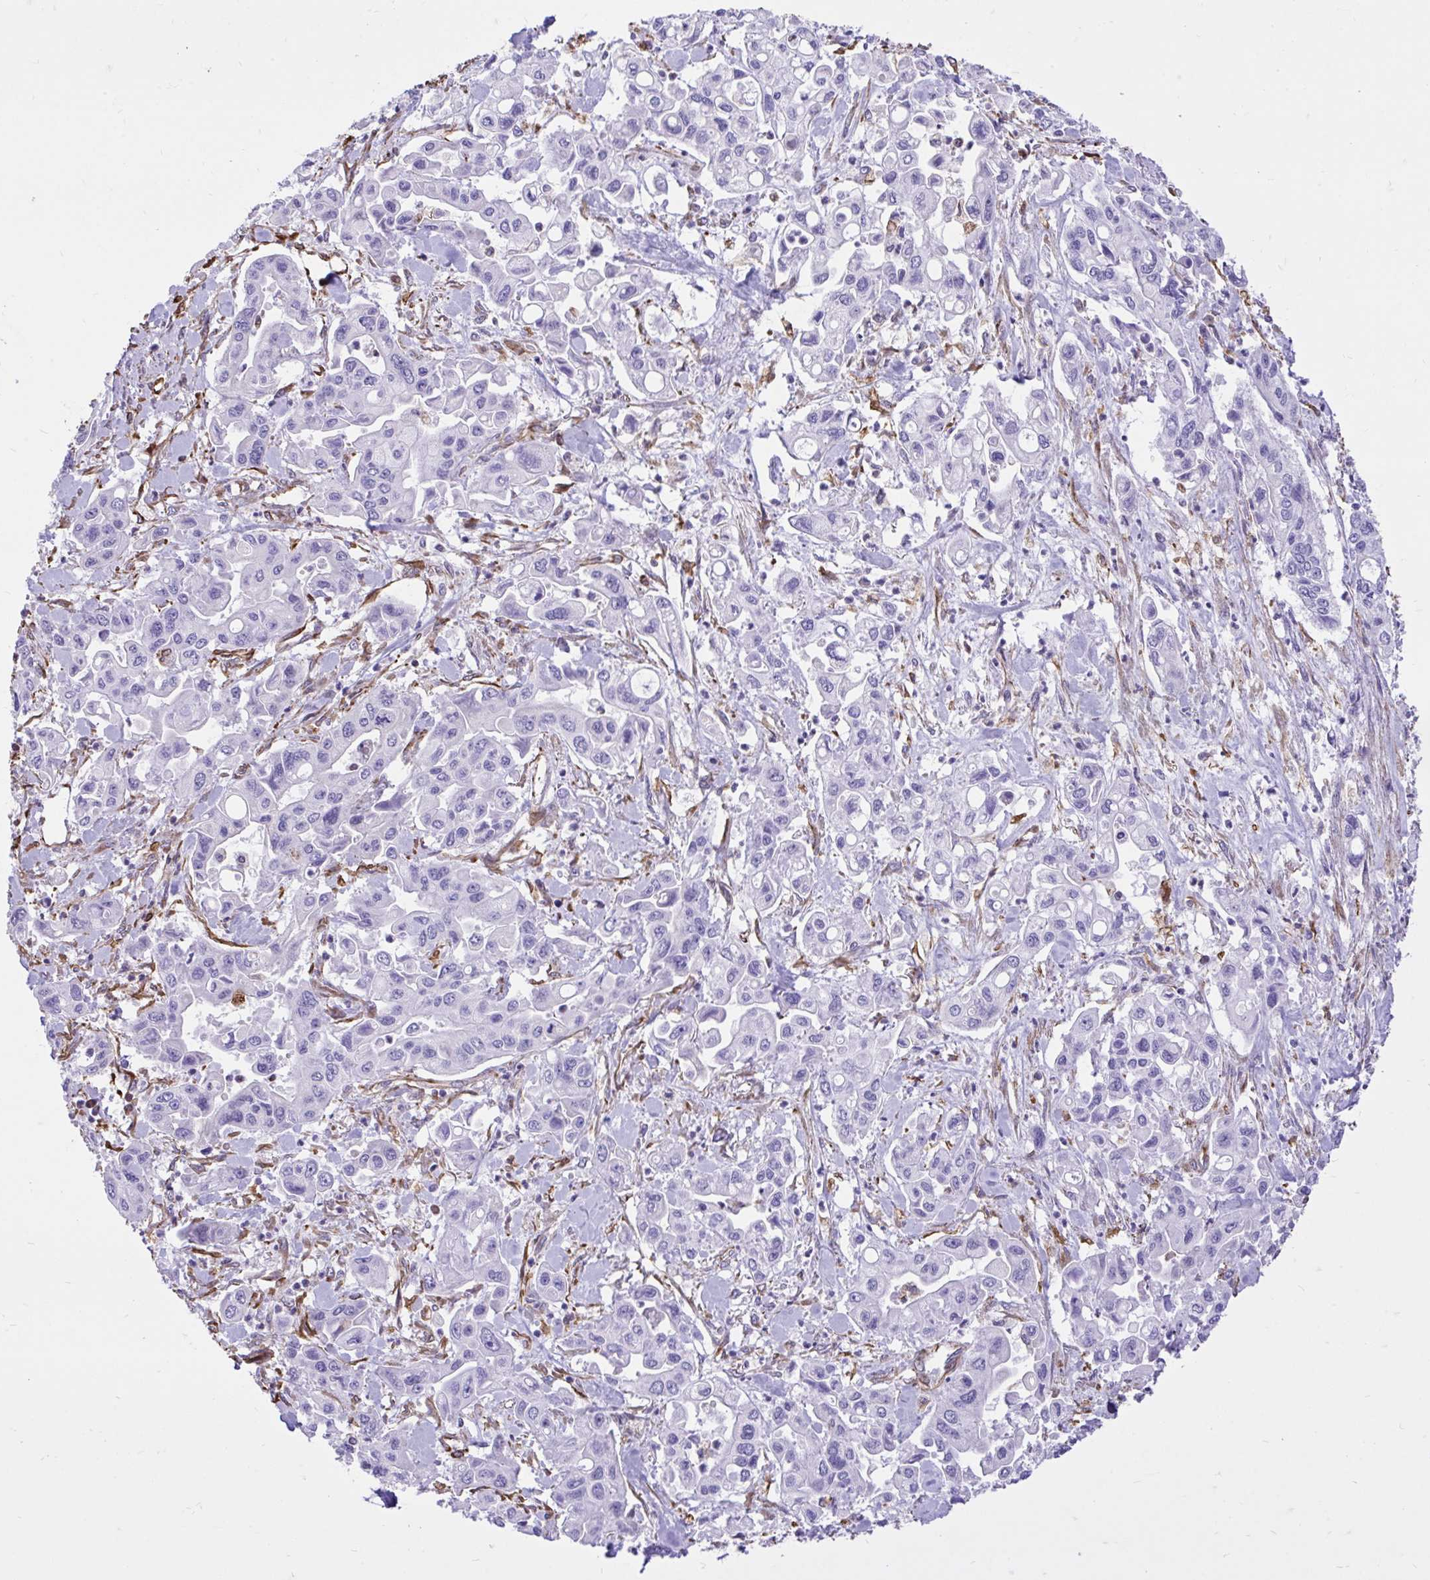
{"staining": {"intensity": "negative", "quantity": "none", "location": "none"}, "tissue": "pancreatic cancer", "cell_type": "Tumor cells", "image_type": "cancer", "snomed": [{"axis": "morphology", "description": "Adenocarcinoma, NOS"}, {"axis": "topography", "description": "Pancreas"}], "caption": "The photomicrograph shows no significant positivity in tumor cells of pancreatic cancer. (DAB (3,3'-diaminobenzidine) immunohistochemistry (IHC) with hematoxylin counter stain).", "gene": "RNF103", "patient": {"sex": "male", "age": 62}}